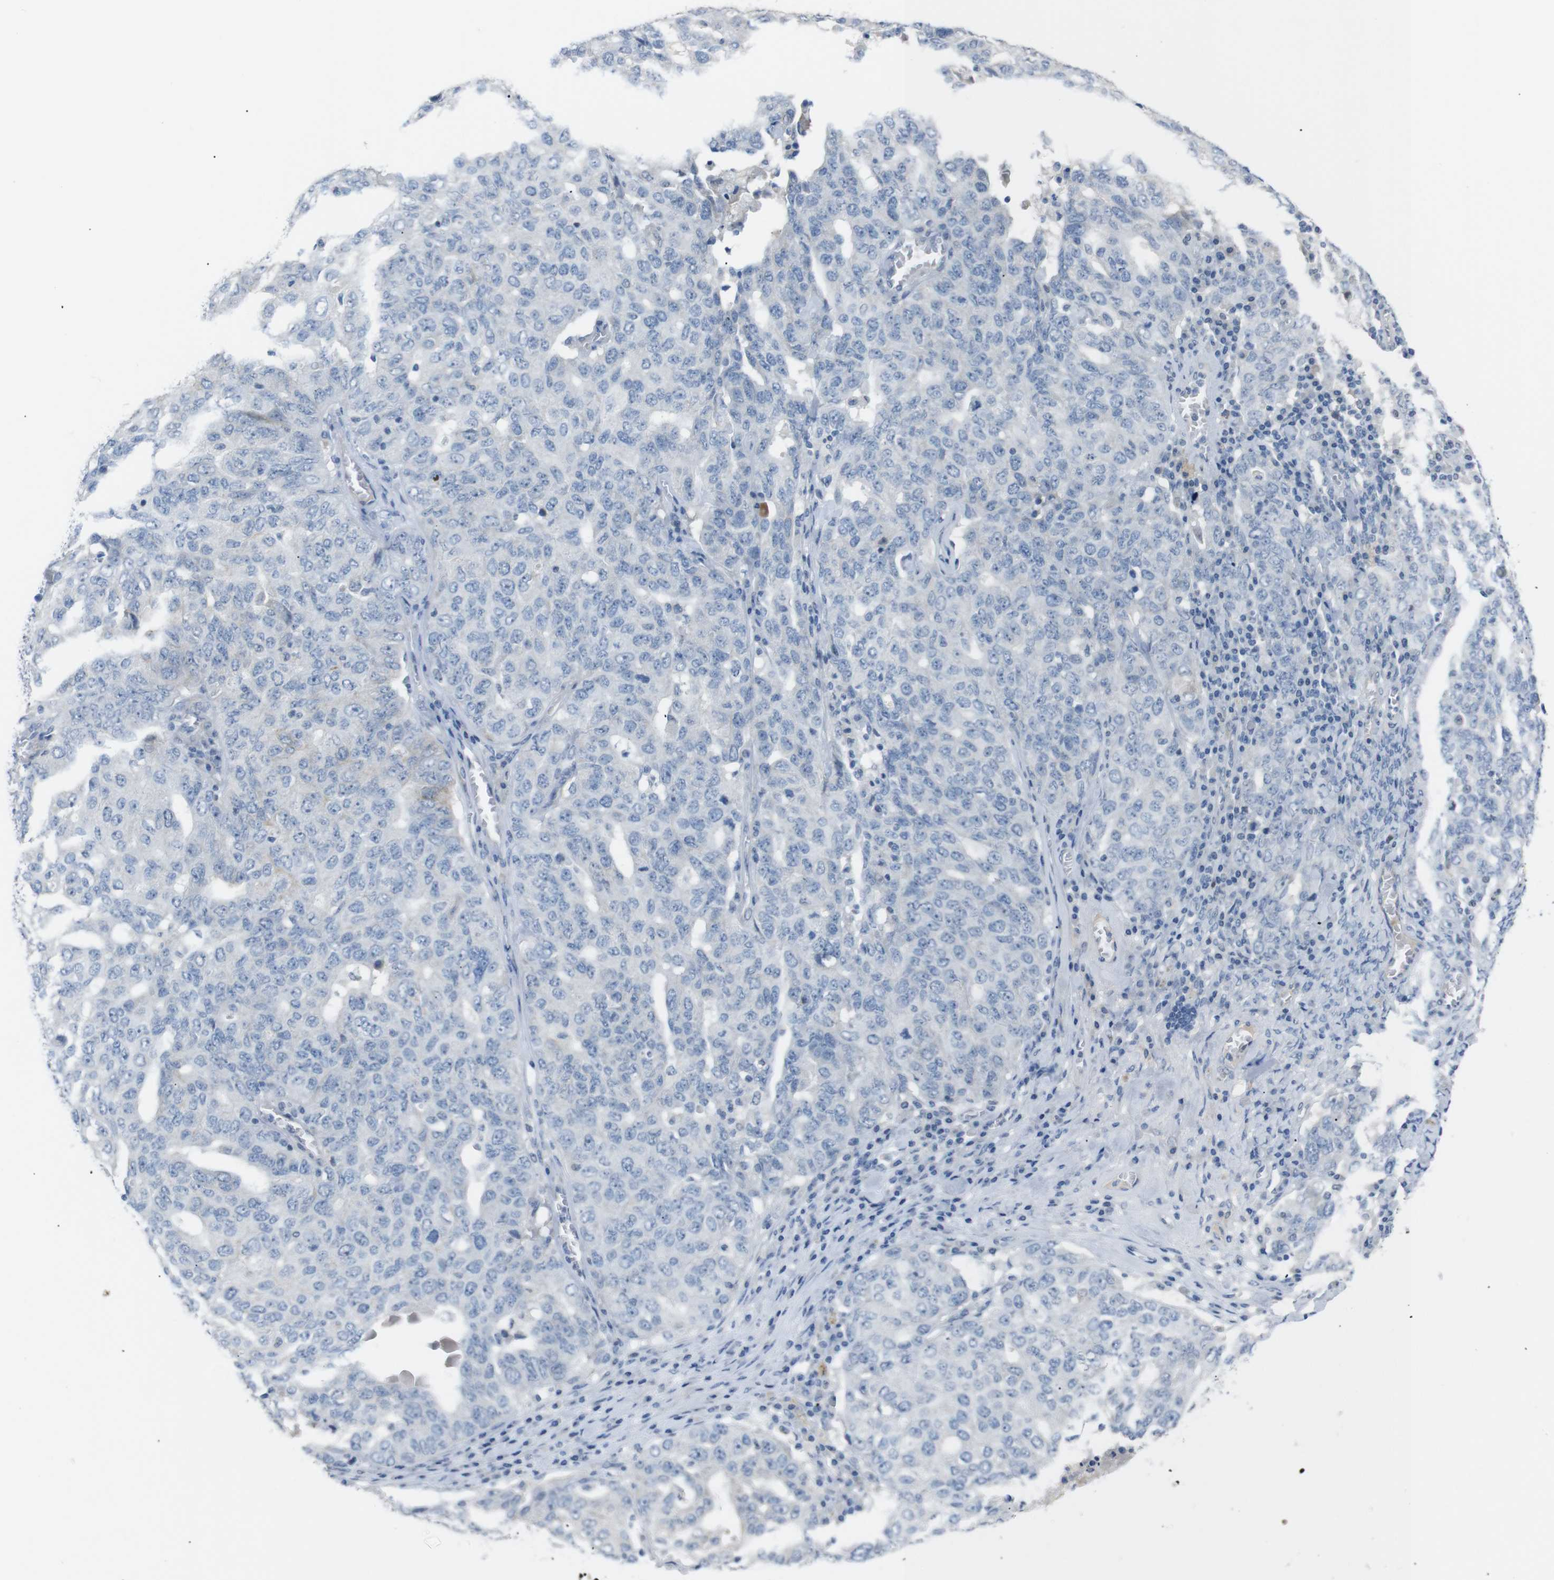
{"staining": {"intensity": "negative", "quantity": "none", "location": "none"}, "tissue": "ovarian cancer", "cell_type": "Tumor cells", "image_type": "cancer", "snomed": [{"axis": "morphology", "description": "Carcinoma, endometroid"}, {"axis": "topography", "description": "Ovary"}], "caption": "Histopathology image shows no protein positivity in tumor cells of ovarian cancer (endometroid carcinoma) tissue.", "gene": "CHRM5", "patient": {"sex": "female", "age": 62}}